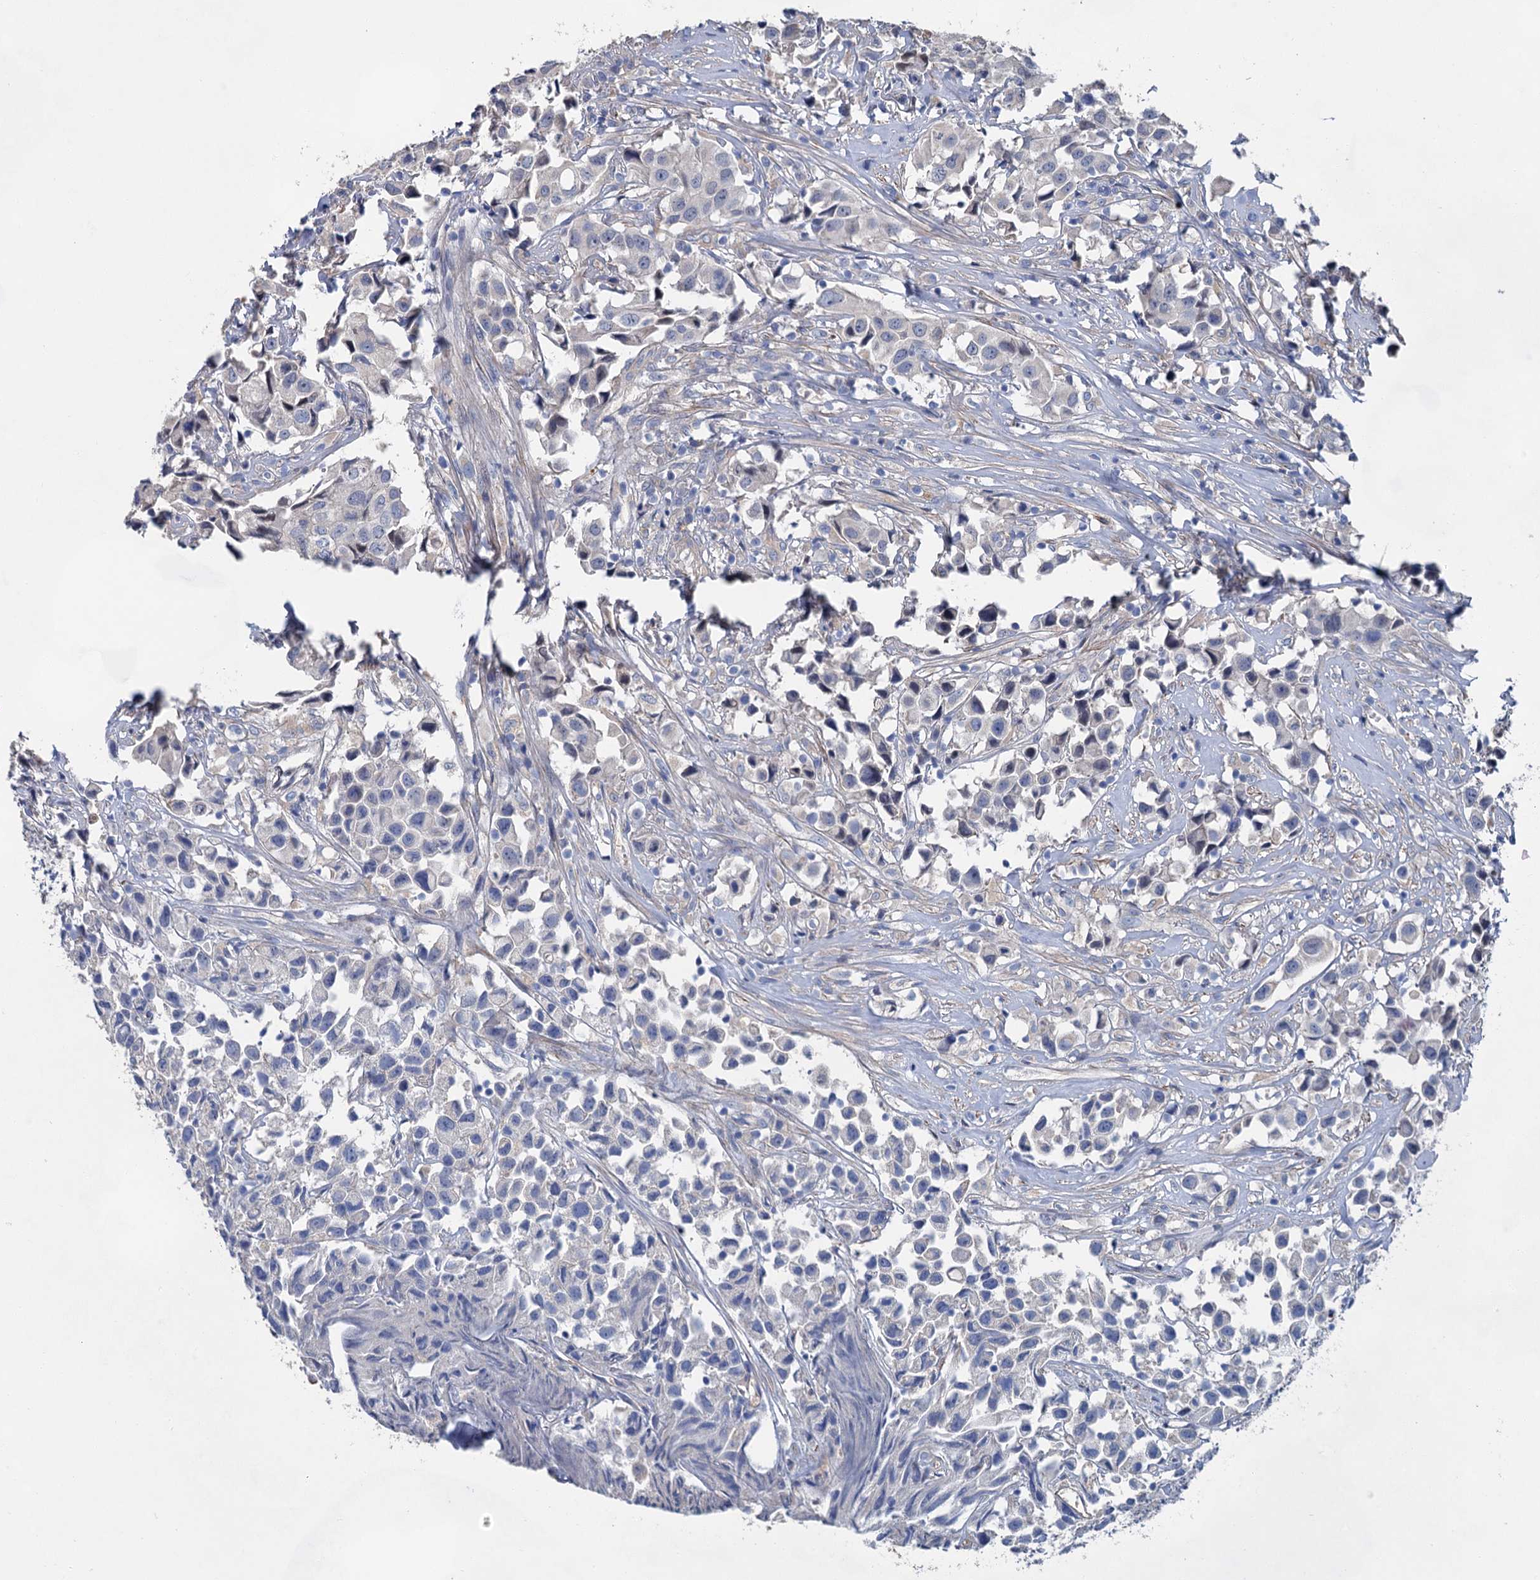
{"staining": {"intensity": "negative", "quantity": "none", "location": "none"}, "tissue": "urothelial cancer", "cell_type": "Tumor cells", "image_type": "cancer", "snomed": [{"axis": "morphology", "description": "Urothelial carcinoma, High grade"}, {"axis": "topography", "description": "Urinary bladder"}], "caption": "The photomicrograph reveals no staining of tumor cells in urothelial carcinoma (high-grade).", "gene": "GPR155", "patient": {"sex": "female", "age": 75}}